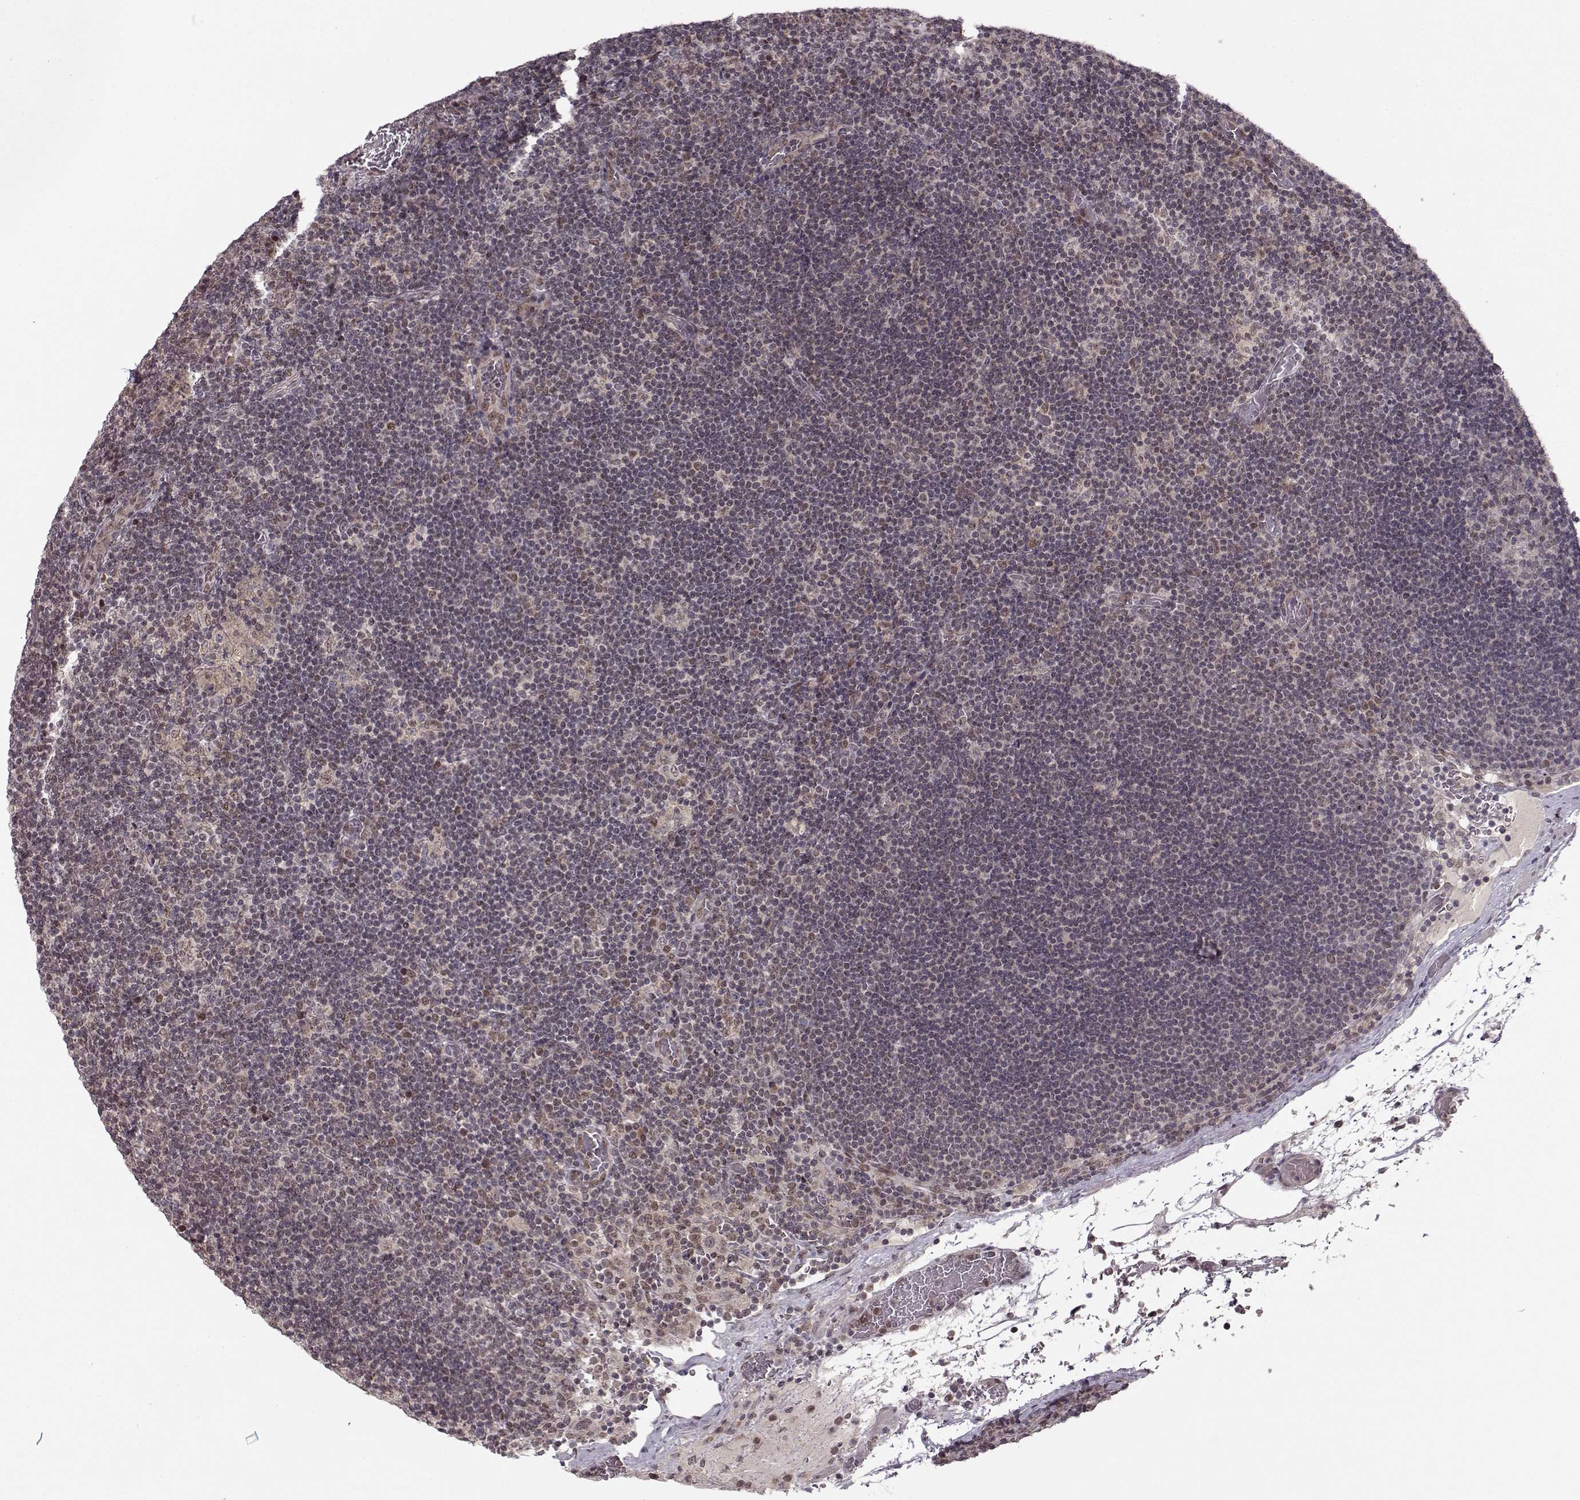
{"staining": {"intensity": "weak", "quantity": "<25%", "location": "nuclear"}, "tissue": "lymph node", "cell_type": "Germinal center cells", "image_type": "normal", "snomed": [{"axis": "morphology", "description": "Normal tissue, NOS"}, {"axis": "topography", "description": "Lymph node"}], "caption": "DAB immunohistochemical staining of normal lymph node demonstrates no significant positivity in germinal center cells. Nuclei are stained in blue.", "gene": "RAI1", "patient": {"sex": "male", "age": 63}}